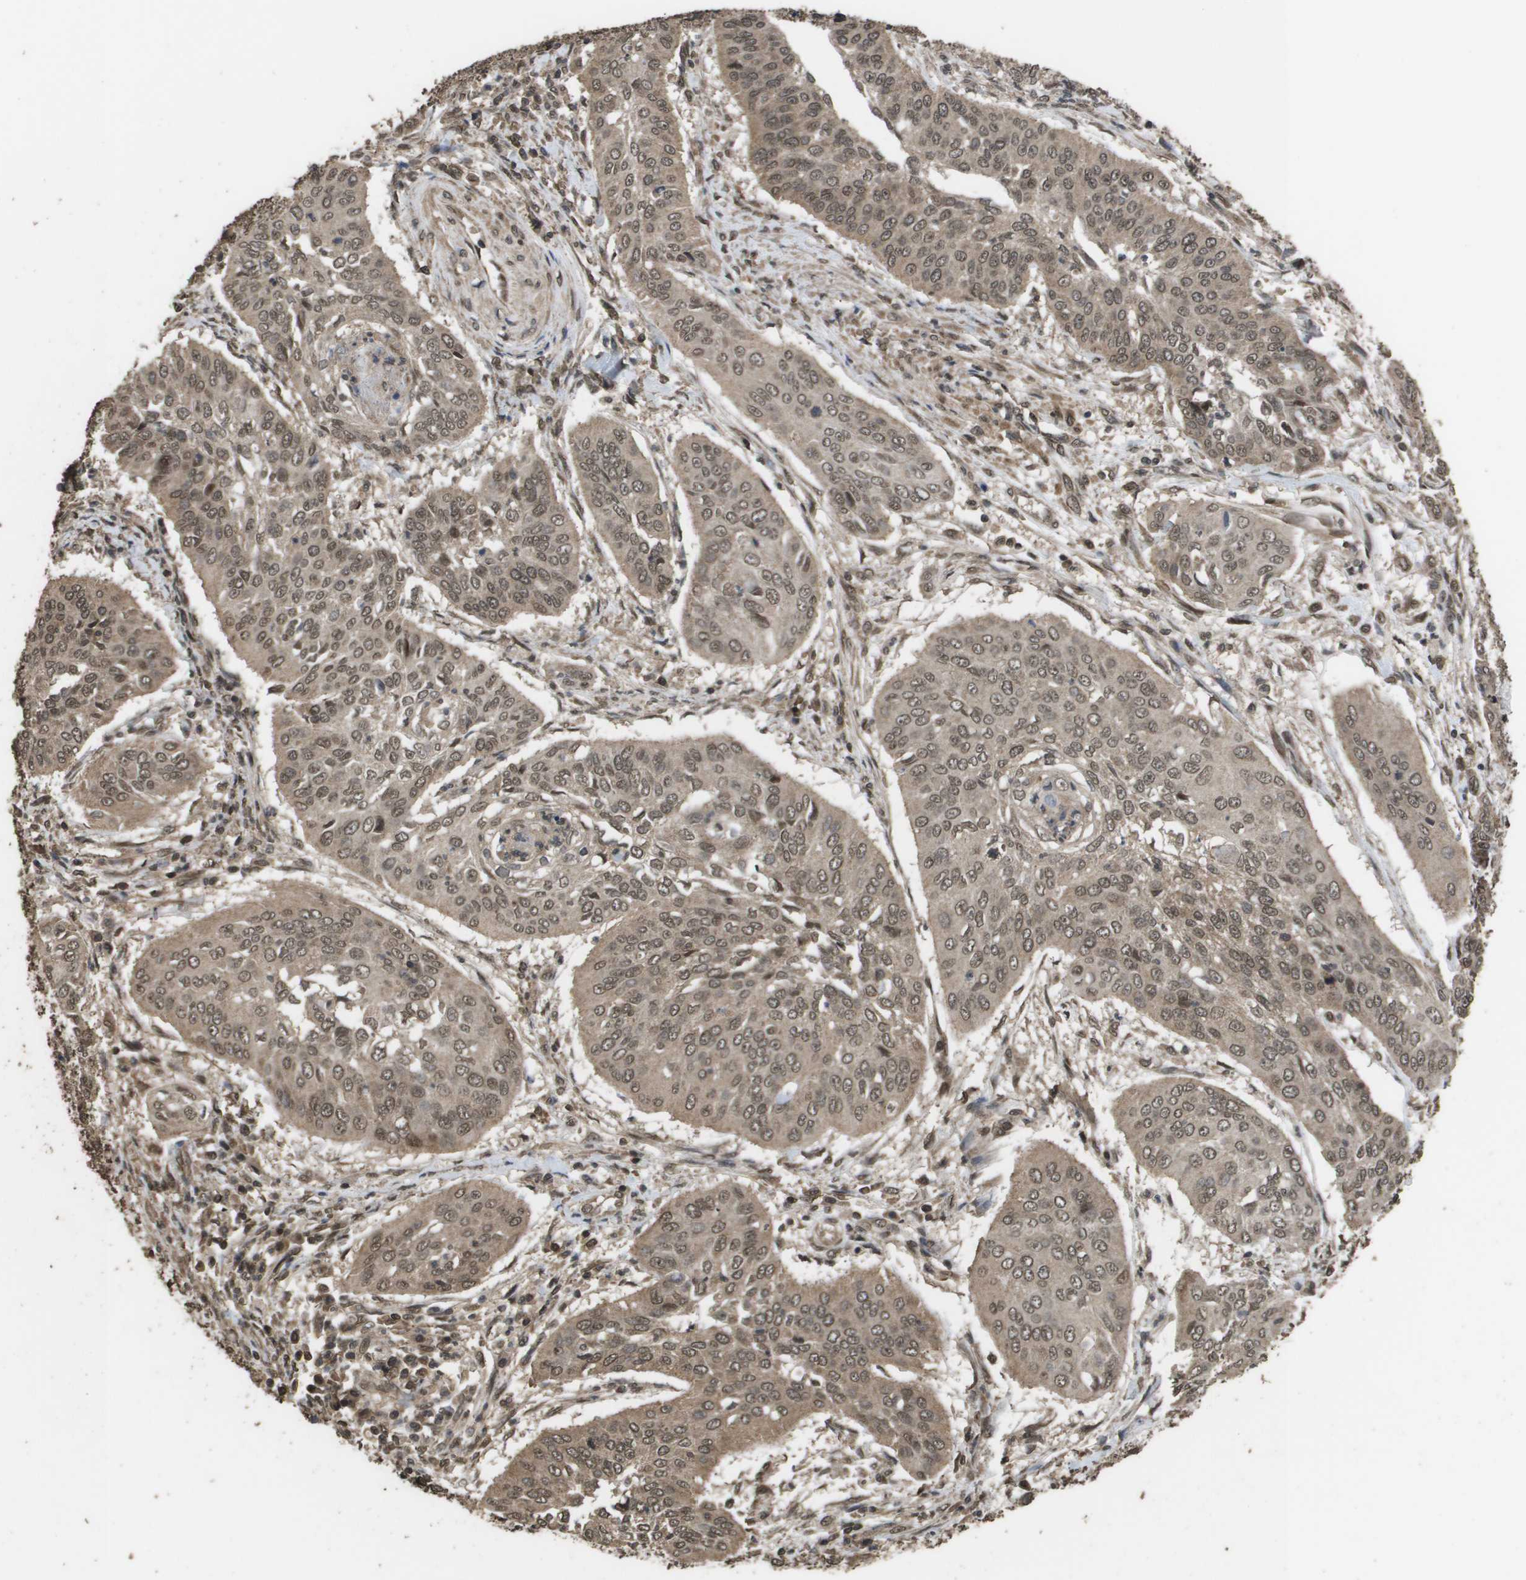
{"staining": {"intensity": "weak", "quantity": ">75%", "location": "cytoplasmic/membranous,nuclear"}, "tissue": "cervical cancer", "cell_type": "Tumor cells", "image_type": "cancer", "snomed": [{"axis": "morphology", "description": "Normal tissue, NOS"}, {"axis": "morphology", "description": "Squamous cell carcinoma, NOS"}, {"axis": "topography", "description": "Cervix"}], "caption": "A brown stain labels weak cytoplasmic/membranous and nuclear staining of a protein in human cervical cancer tumor cells.", "gene": "AXIN2", "patient": {"sex": "female", "age": 39}}